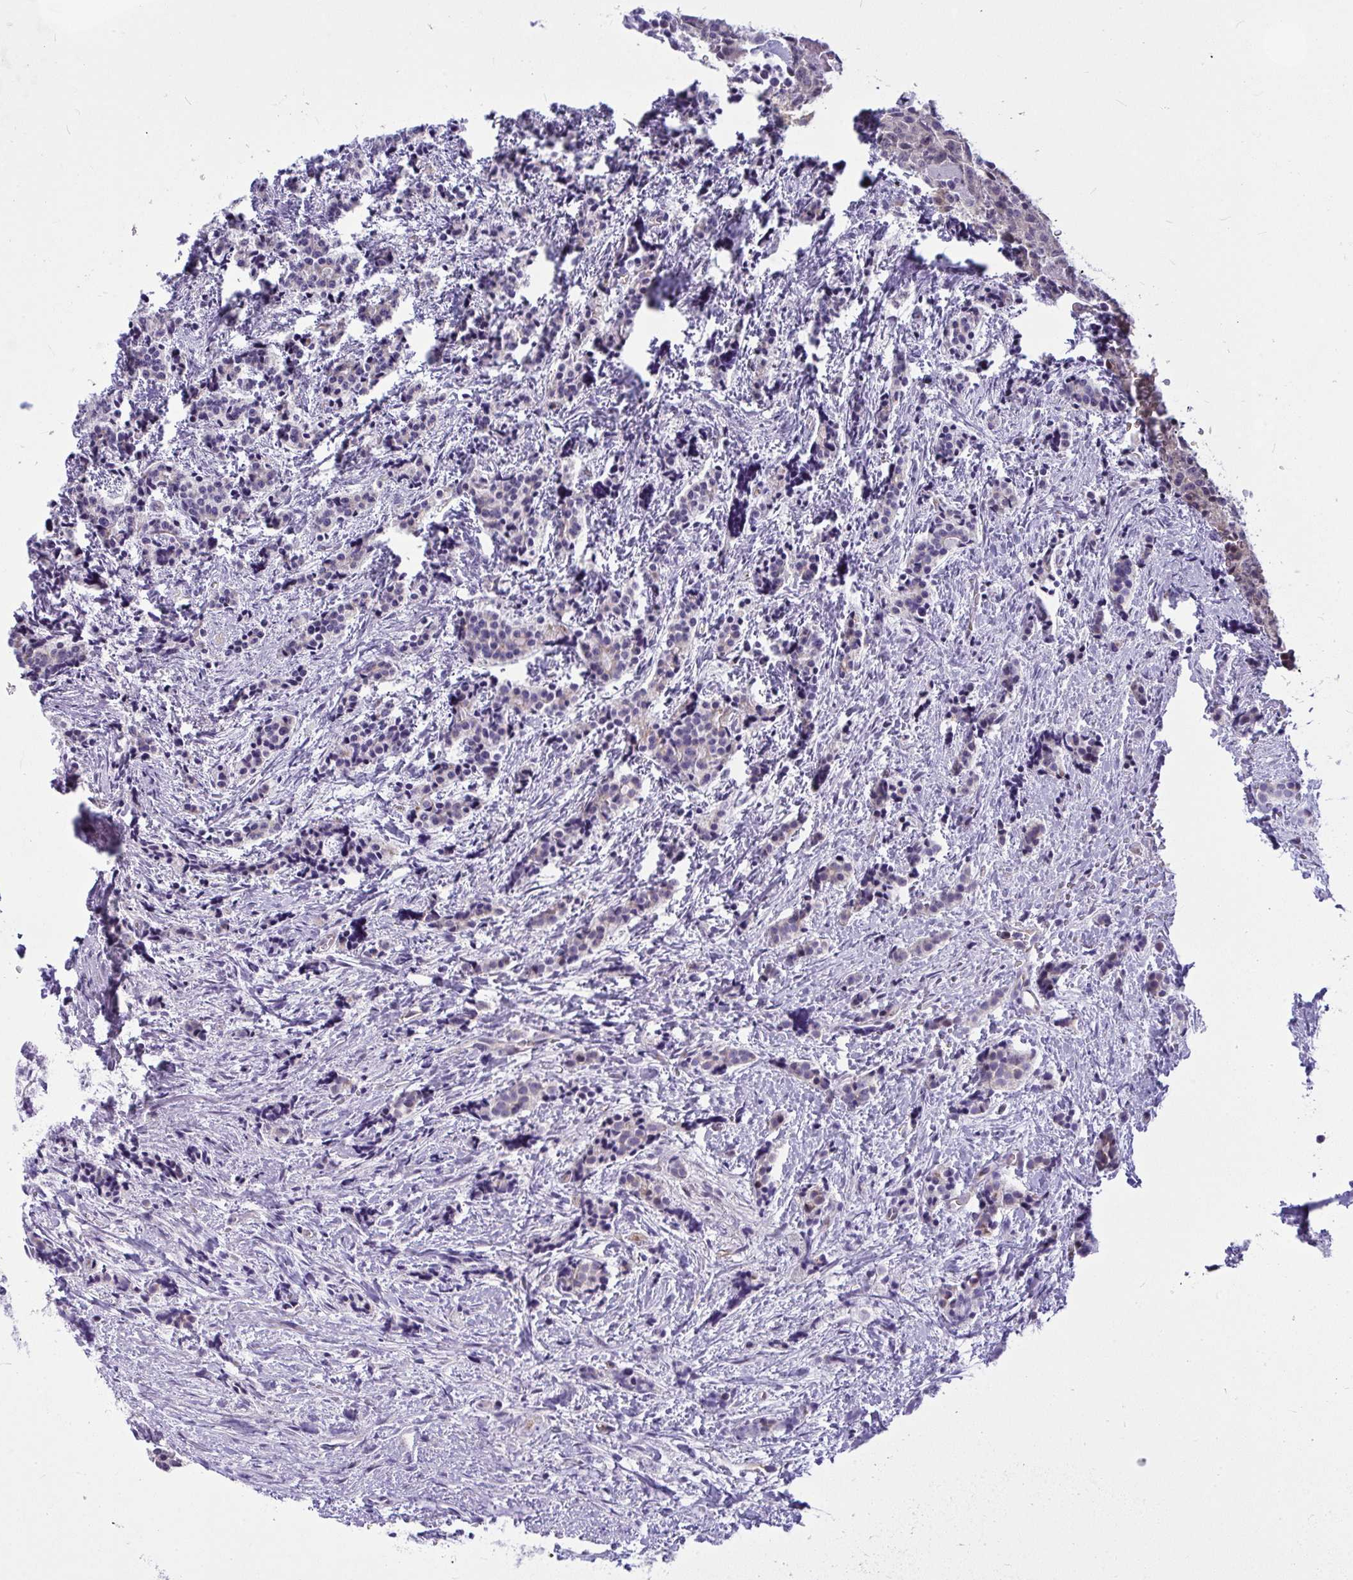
{"staining": {"intensity": "negative", "quantity": "none", "location": "none"}, "tissue": "carcinoid", "cell_type": "Tumor cells", "image_type": "cancer", "snomed": [{"axis": "morphology", "description": "Carcinoid, malignant, NOS"}, {"axis": "topography", "description": "Small intestine"}], "caption": "Human carcinoid stained for a protein using immunohistochemistry (IHC) demonstrates no staining in tumor cells.", "gene": "NFXL1", "patient": {"sex": "female", "age": 73}}